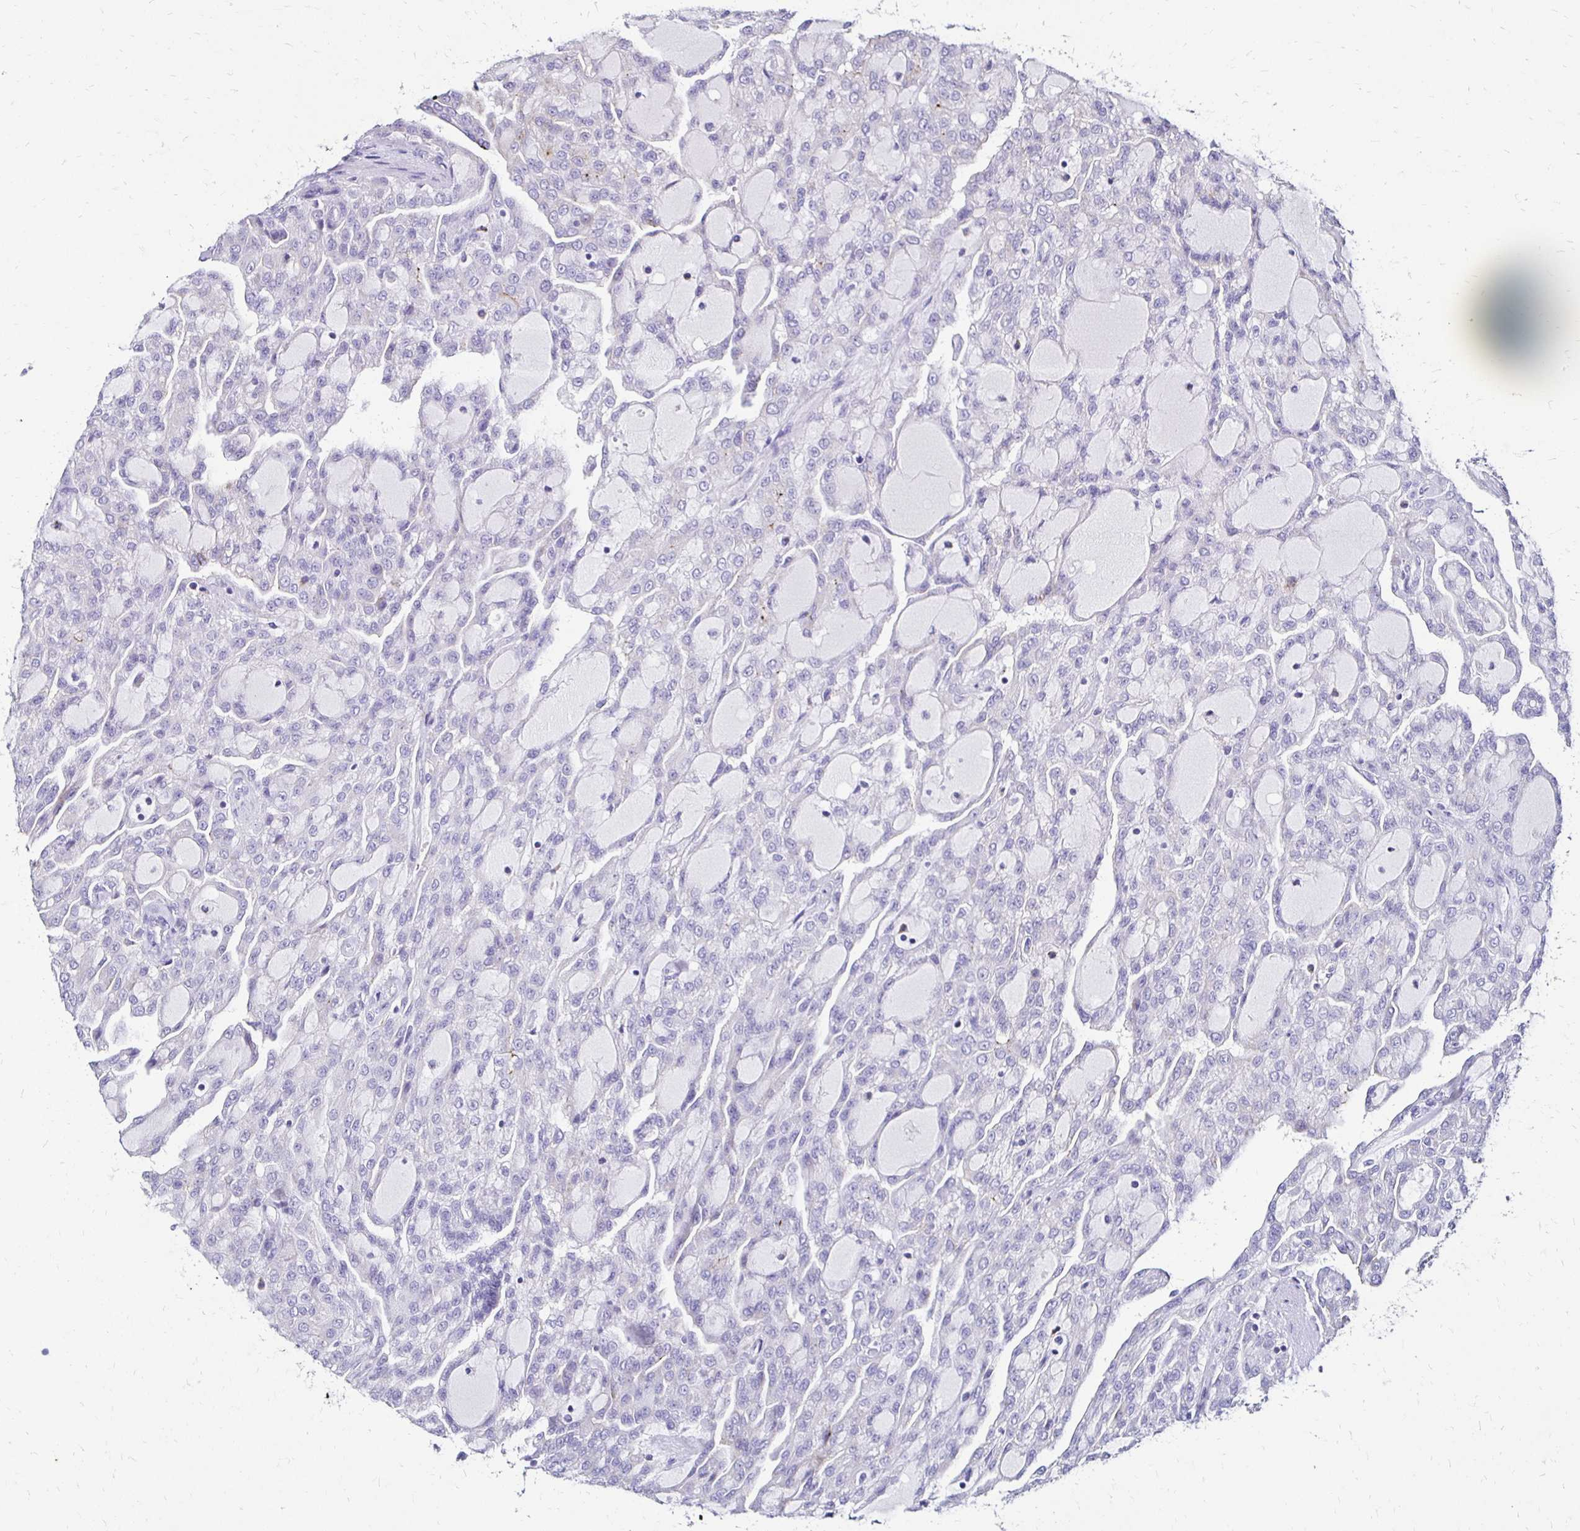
{"staining": {"intensity": "negative", "quantity": "none", "location": "none"}, "tissue": "renal cancer", "cell_type": "Tumor cells", "image_type": "cancer", "snomed": [{"axis": "morphology", "description": "Adenocarcinoma, NOS"}, {"axis": "topography", "description": "Kidney"}], "caption": "This is a photomicrograph of immunohistochemistry staining of renal cancer (adenocarcinoma), which shows no positivity in tumor cells. (Stains: DAB (3,3'-diaminobenzidine) immunohistochemistry (IHC) with hematoxylin counter stain, Microscopy: brightfield microscopy at high magnification).", "gene": "KCNT1", "patient": {"sex": "male", "age": 63}}